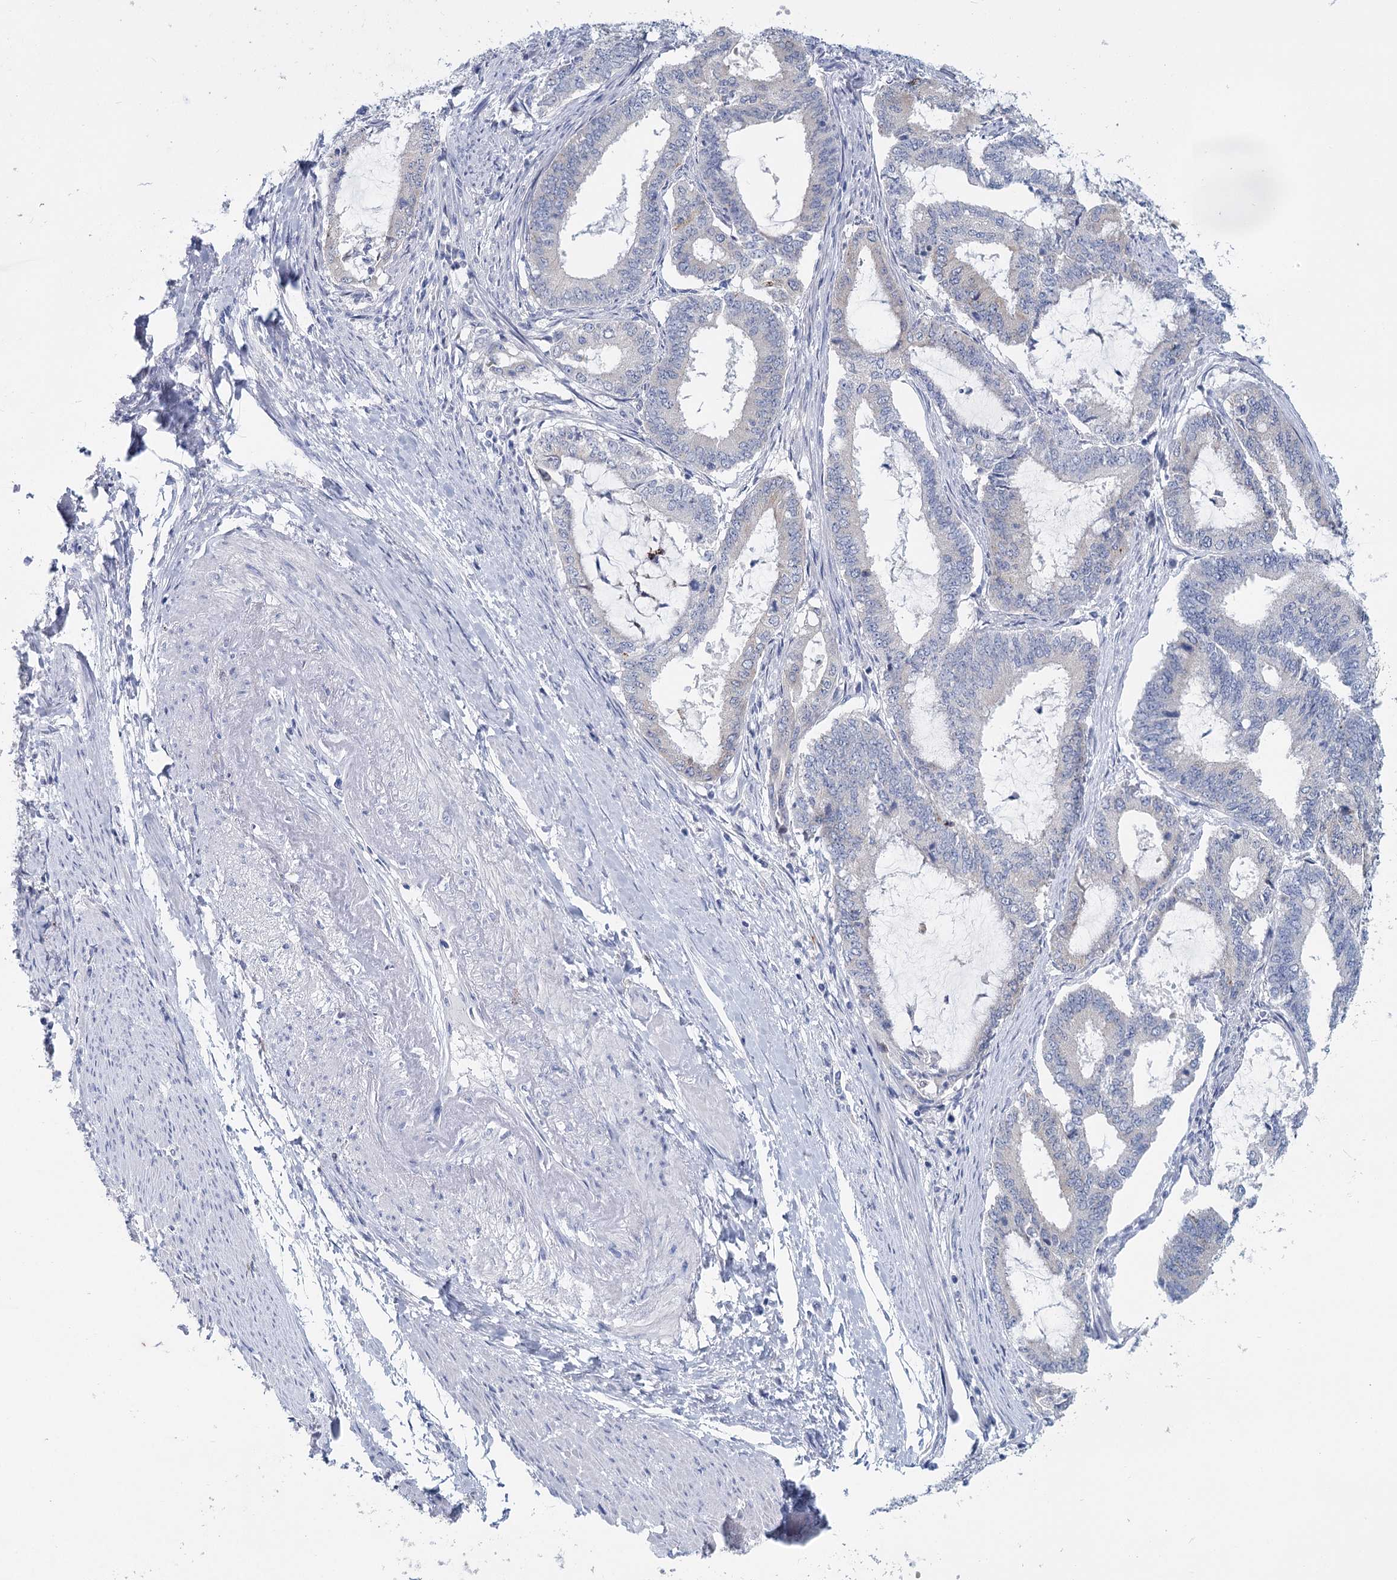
{"staining": {"intensity": "negative", "quantity": "none", "location": "none"}, "tissue": "endometrial cancer", "cell_type": "Tumor cells", "image_type": "cancer", "snomed": [{"axis": "morphology", "description": "Adenocarcinoma, NOS"}, {"axis": "topography", "description": "Endometrium"}], "caption": "An immunohistochemistry (IHC) micrograph of adenocarcinoma (endometrial) is shown. There is no staining in tumor cells of adenocarcinoma (endometrial). (DAB immunohistochemistry, high magnification).", "gene": "METTL7B", "patient": {"sex": "female", "age": 51}}